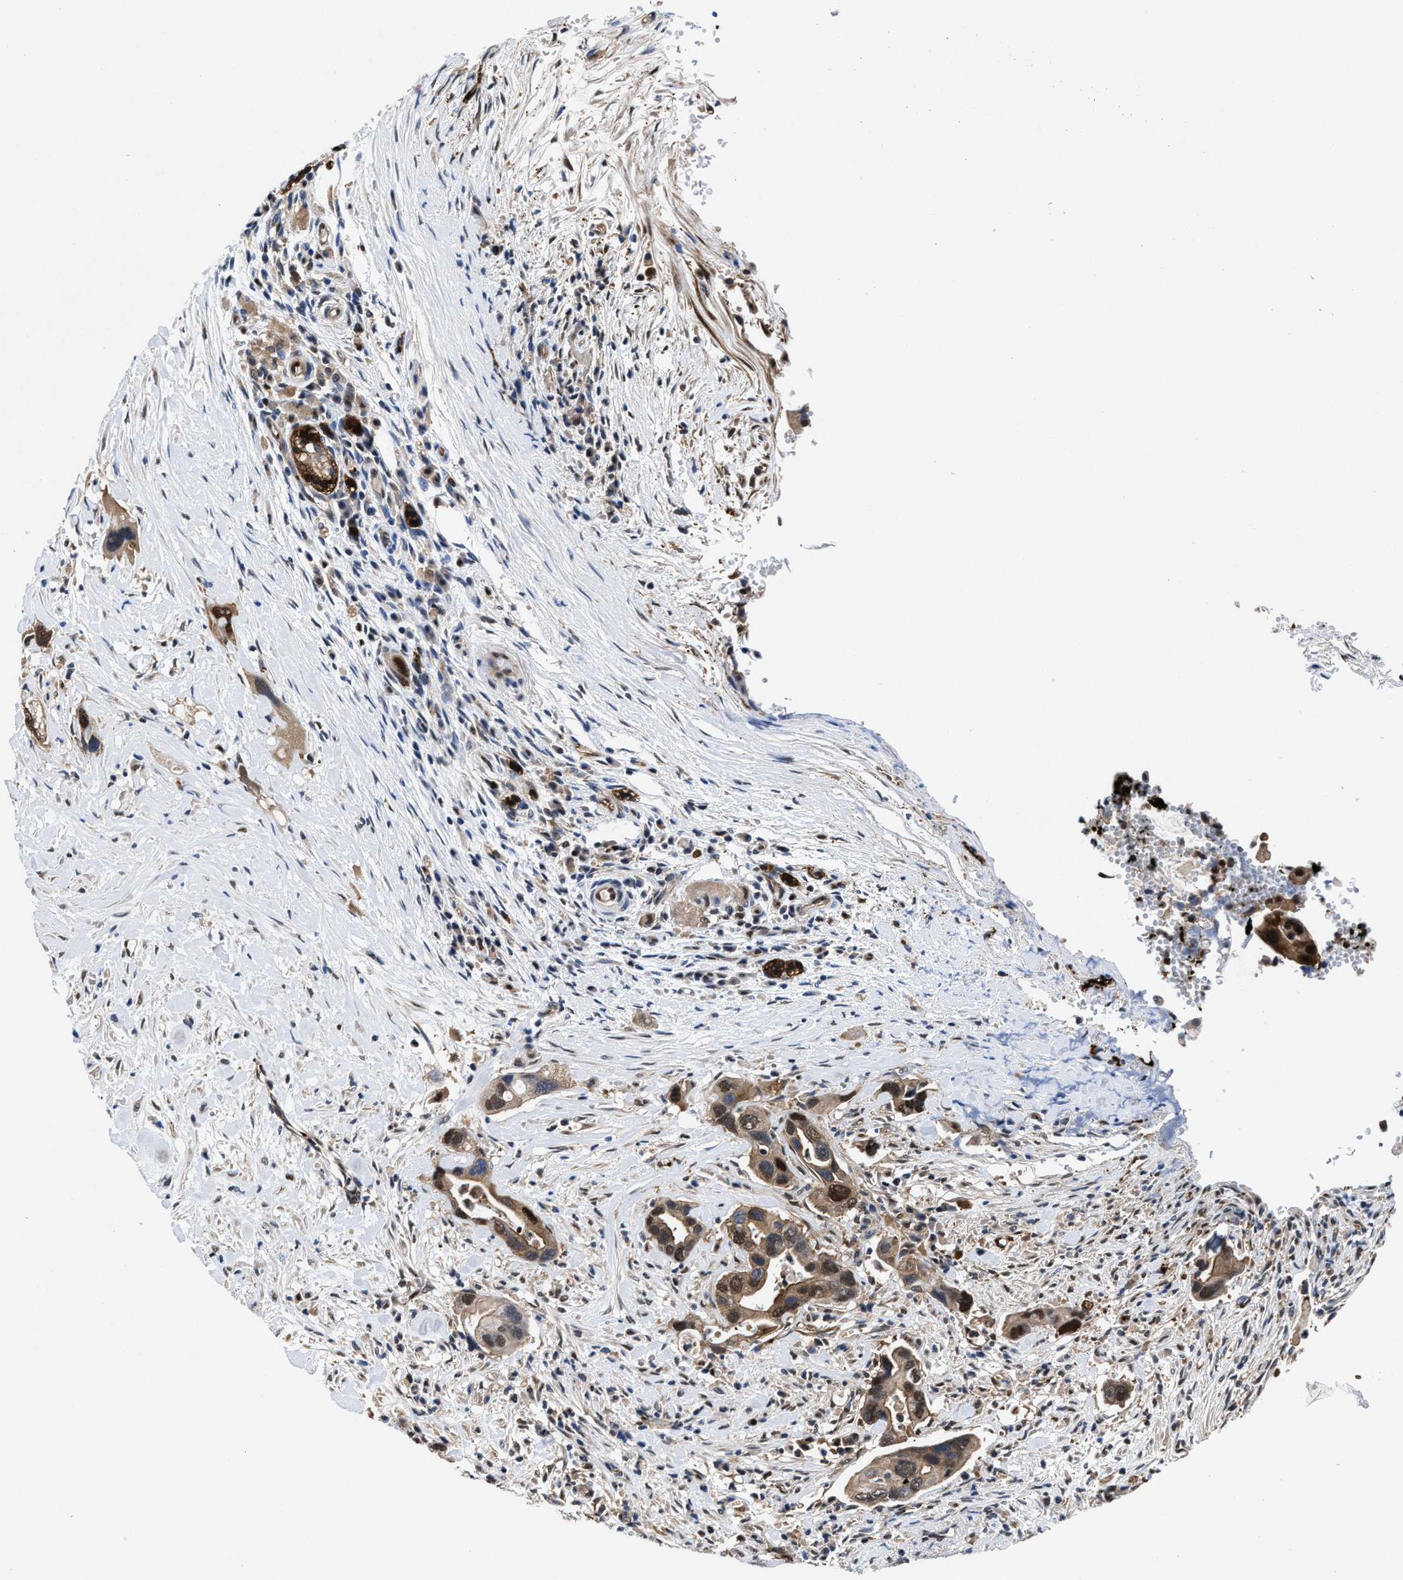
{"staining": {"intensity": "moderate", "quantity": "<25%", "location": "cytoplasmic/membranous,nuclear"}, "tissue": "pancreatic cancer", "cell_type": "Tumor cells", "image_type": "cancer", "snomed": [{"axis": "morphology", "description": "Adenocarcinoma, NOS"}, {"axis": "topography", "description": "Pancreas"}], "caption": "A brown stain shows moderate cytoplasmic/membranous and nuclear staining of a protein in human pancreatic cancer tumor cells. The staining is performed using DAB brown chromogen to label protein expression. The nuclei are counter-stained blue using hematoxylin.", "gene": "ACLY", "patient": {"sex": "female", "age": 70}}